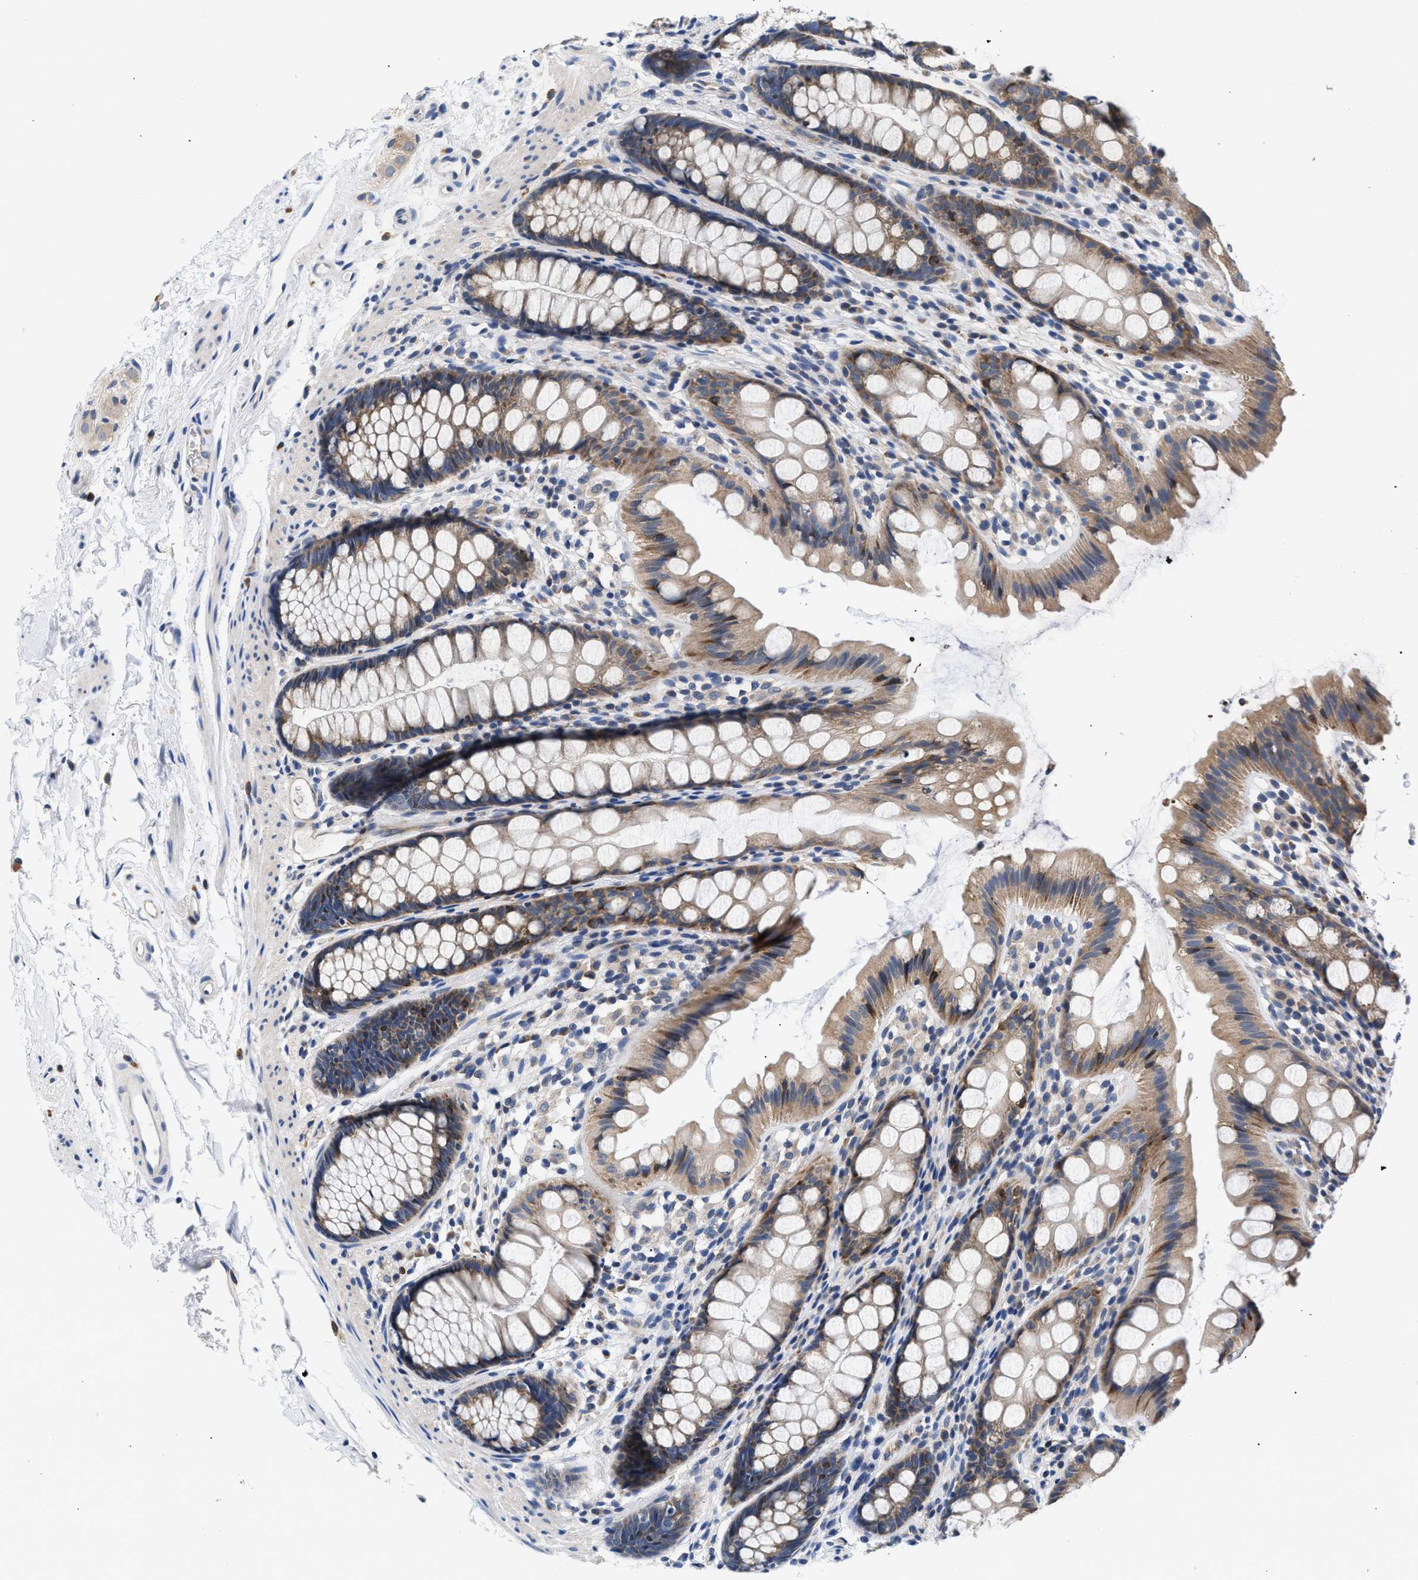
{"staining": {"intensity": "moderate", "quantity": ">75%", "location": "cytoplasmic/membranous"}, "tissue": "rectum", "cell_type": "Glandular cells", "image_type": "normal", "snomed": [{"axis": "morphology", "description": "Normal tissue, NOS"}, {"axis": "topography", "description": "Rectum"}], "caption": "IHC of unremarkable human rectum reveals medium levels of moderate cytoplasmic/membranous expression in about >75% of glandular cells.", "gene": "RINT1", "patient": {"sex": "female", "age": 65}}